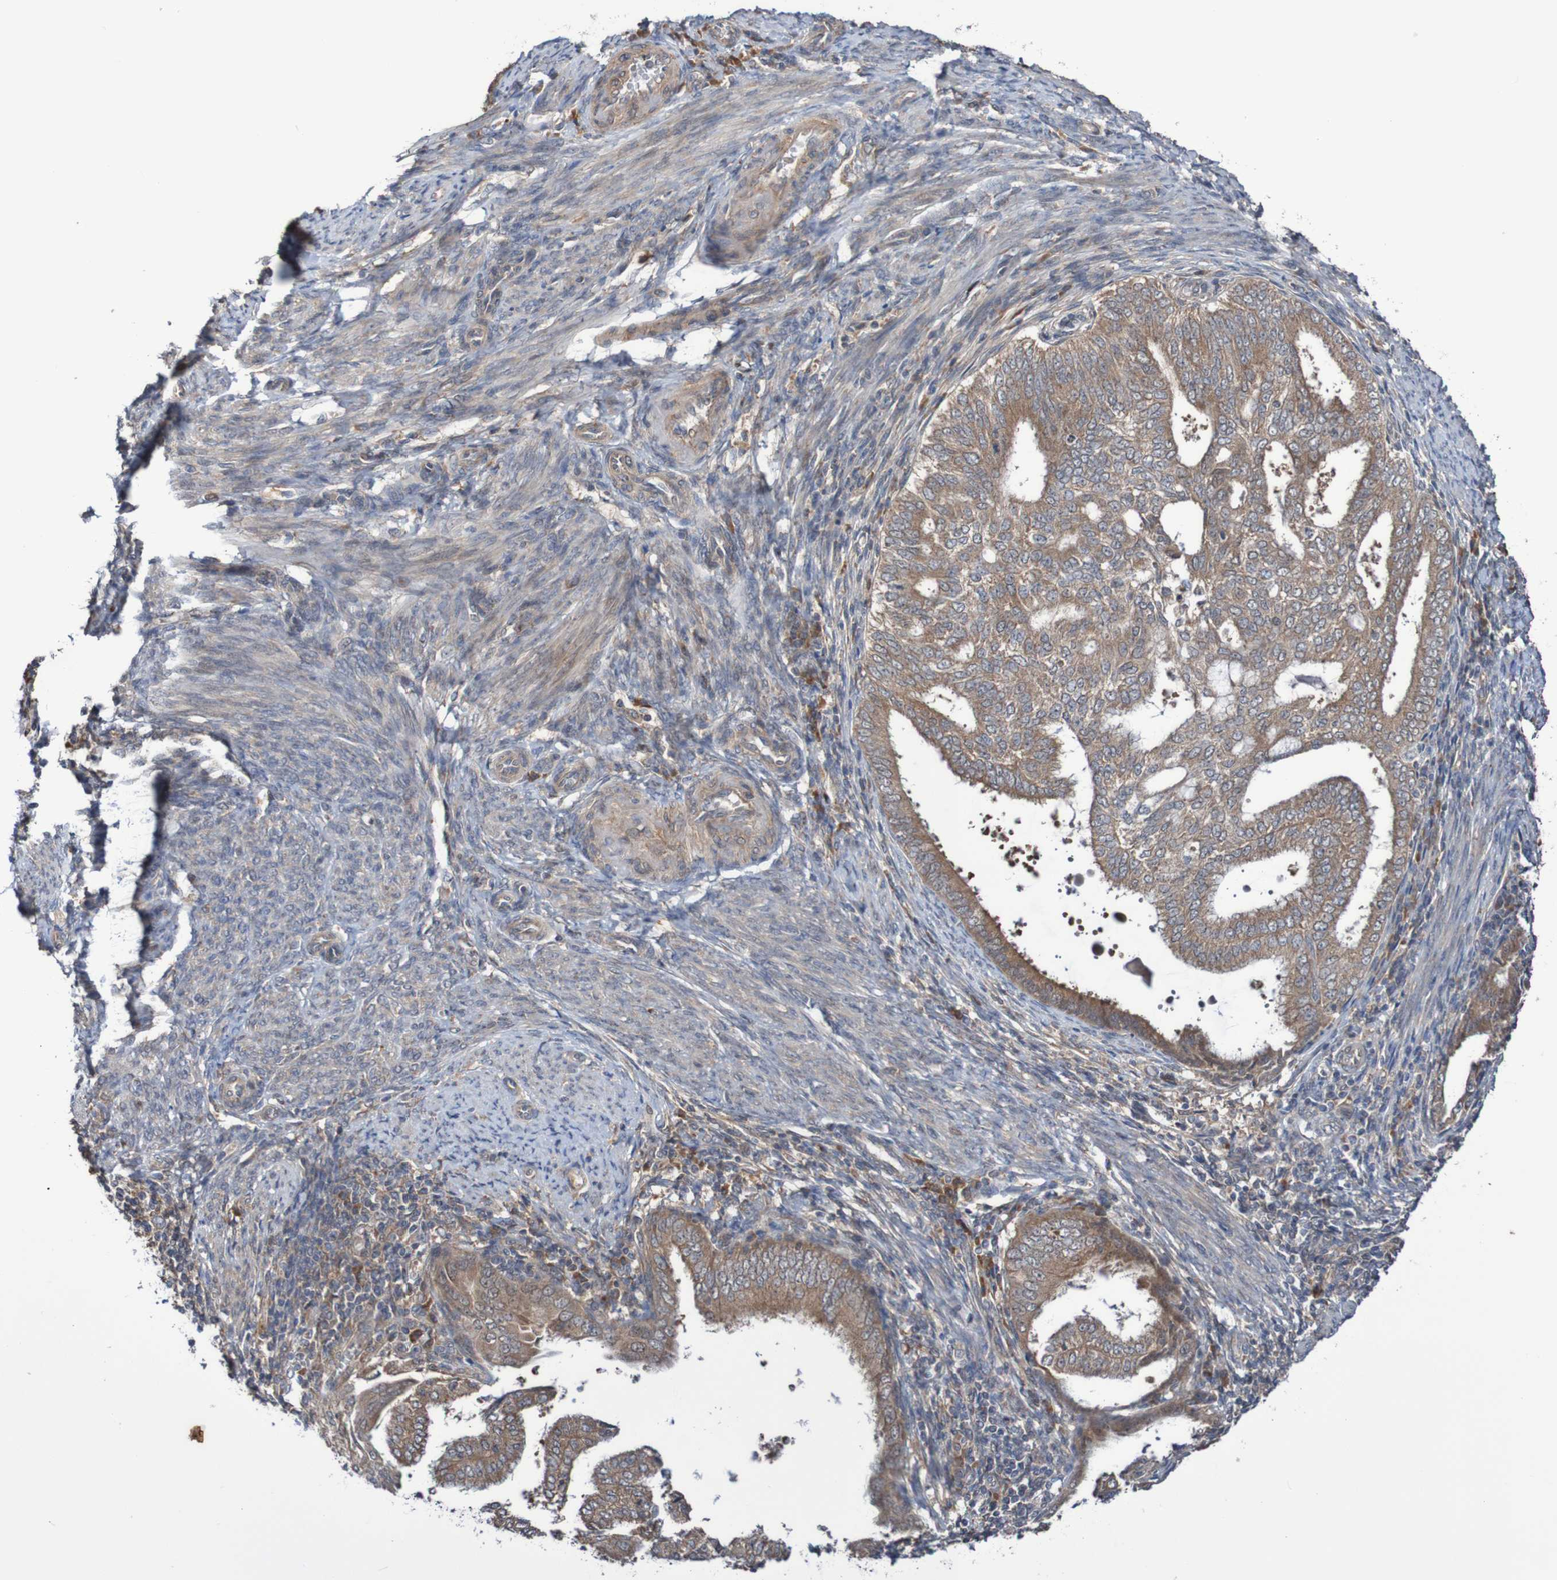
{"staining": {"intensity": "moderate", "quantity": ">75%", "location": "cytoplasmic/membranous"}, "tissue": "endometrial cancer", "cell_type": "Tumor cells", "image_type": "cancer", "snomed": [{"axis": "morphology", "description": "Adenocarcinoma, NOS"}, {"axis": "topography", "description": "Endometrium"}], "caption": "Protein staining reveals moderate cytoplasmic/membranous positivity in approximately >75% of tumor cells in endometrial adenocarcinoma.", "gene": "PHPT1", "patient": {"sex": "female", "age": 58}}